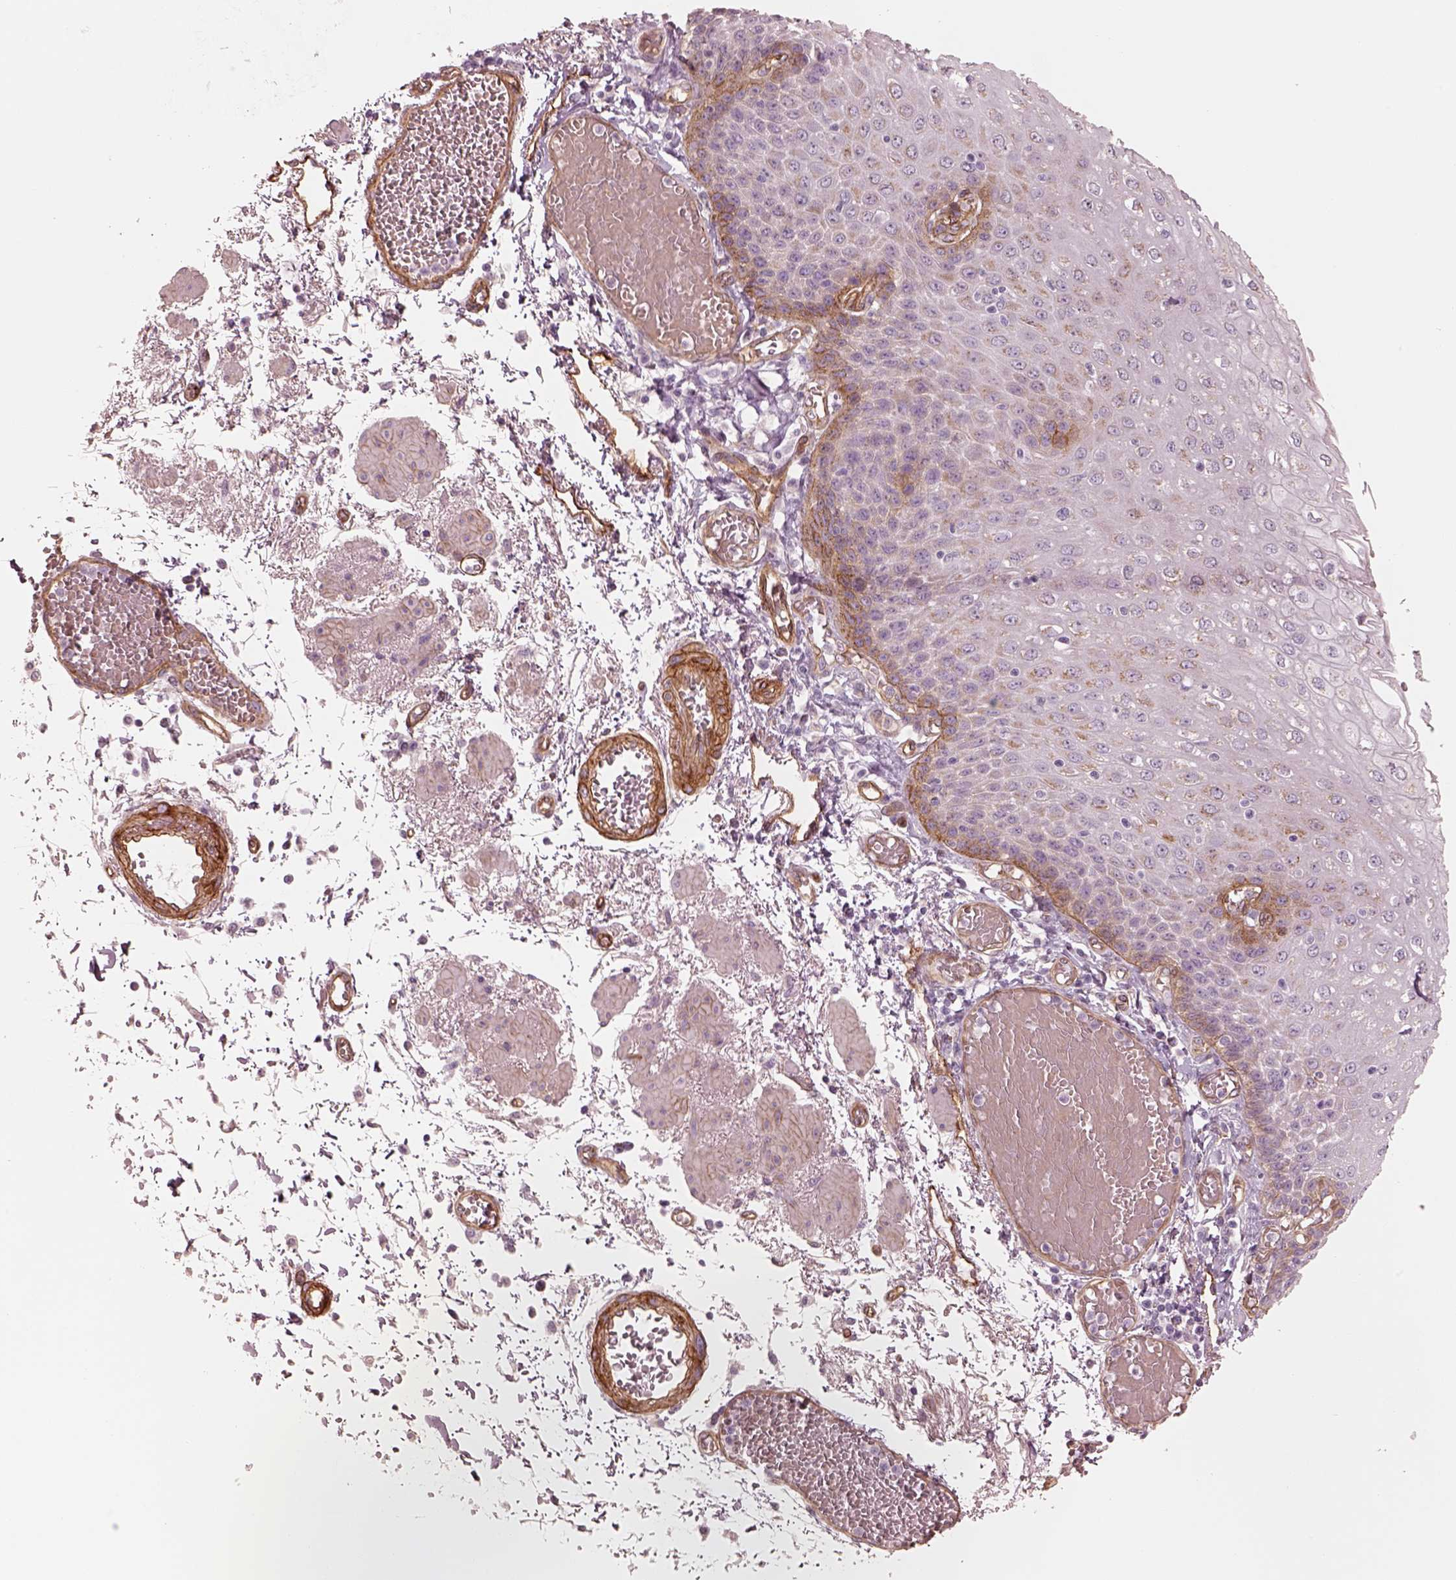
{"staining": {"intensity": "moderate", "quantity": "<25%", "location": "cytoplasmic/membranous"}, "tissue": "esophagus", "cell_type": "Squamous epithelial cells", "image_type": "normal", "snomed": [{"axis": "morphology", "description": "Normal tissue, NOS"}, {"axis": "morphology", "description": "Adenocarcinoma, NOS"}, {"axis": "topography", "description": "Esophagus"}], "caption": "Squamous epithelial cells exhibit moderate cytoplasmic/membranous staining in approximately <25% of cells in normal esophagus.", "gene": "CRYM", "patient": {"sex": "male", "age": 81}}